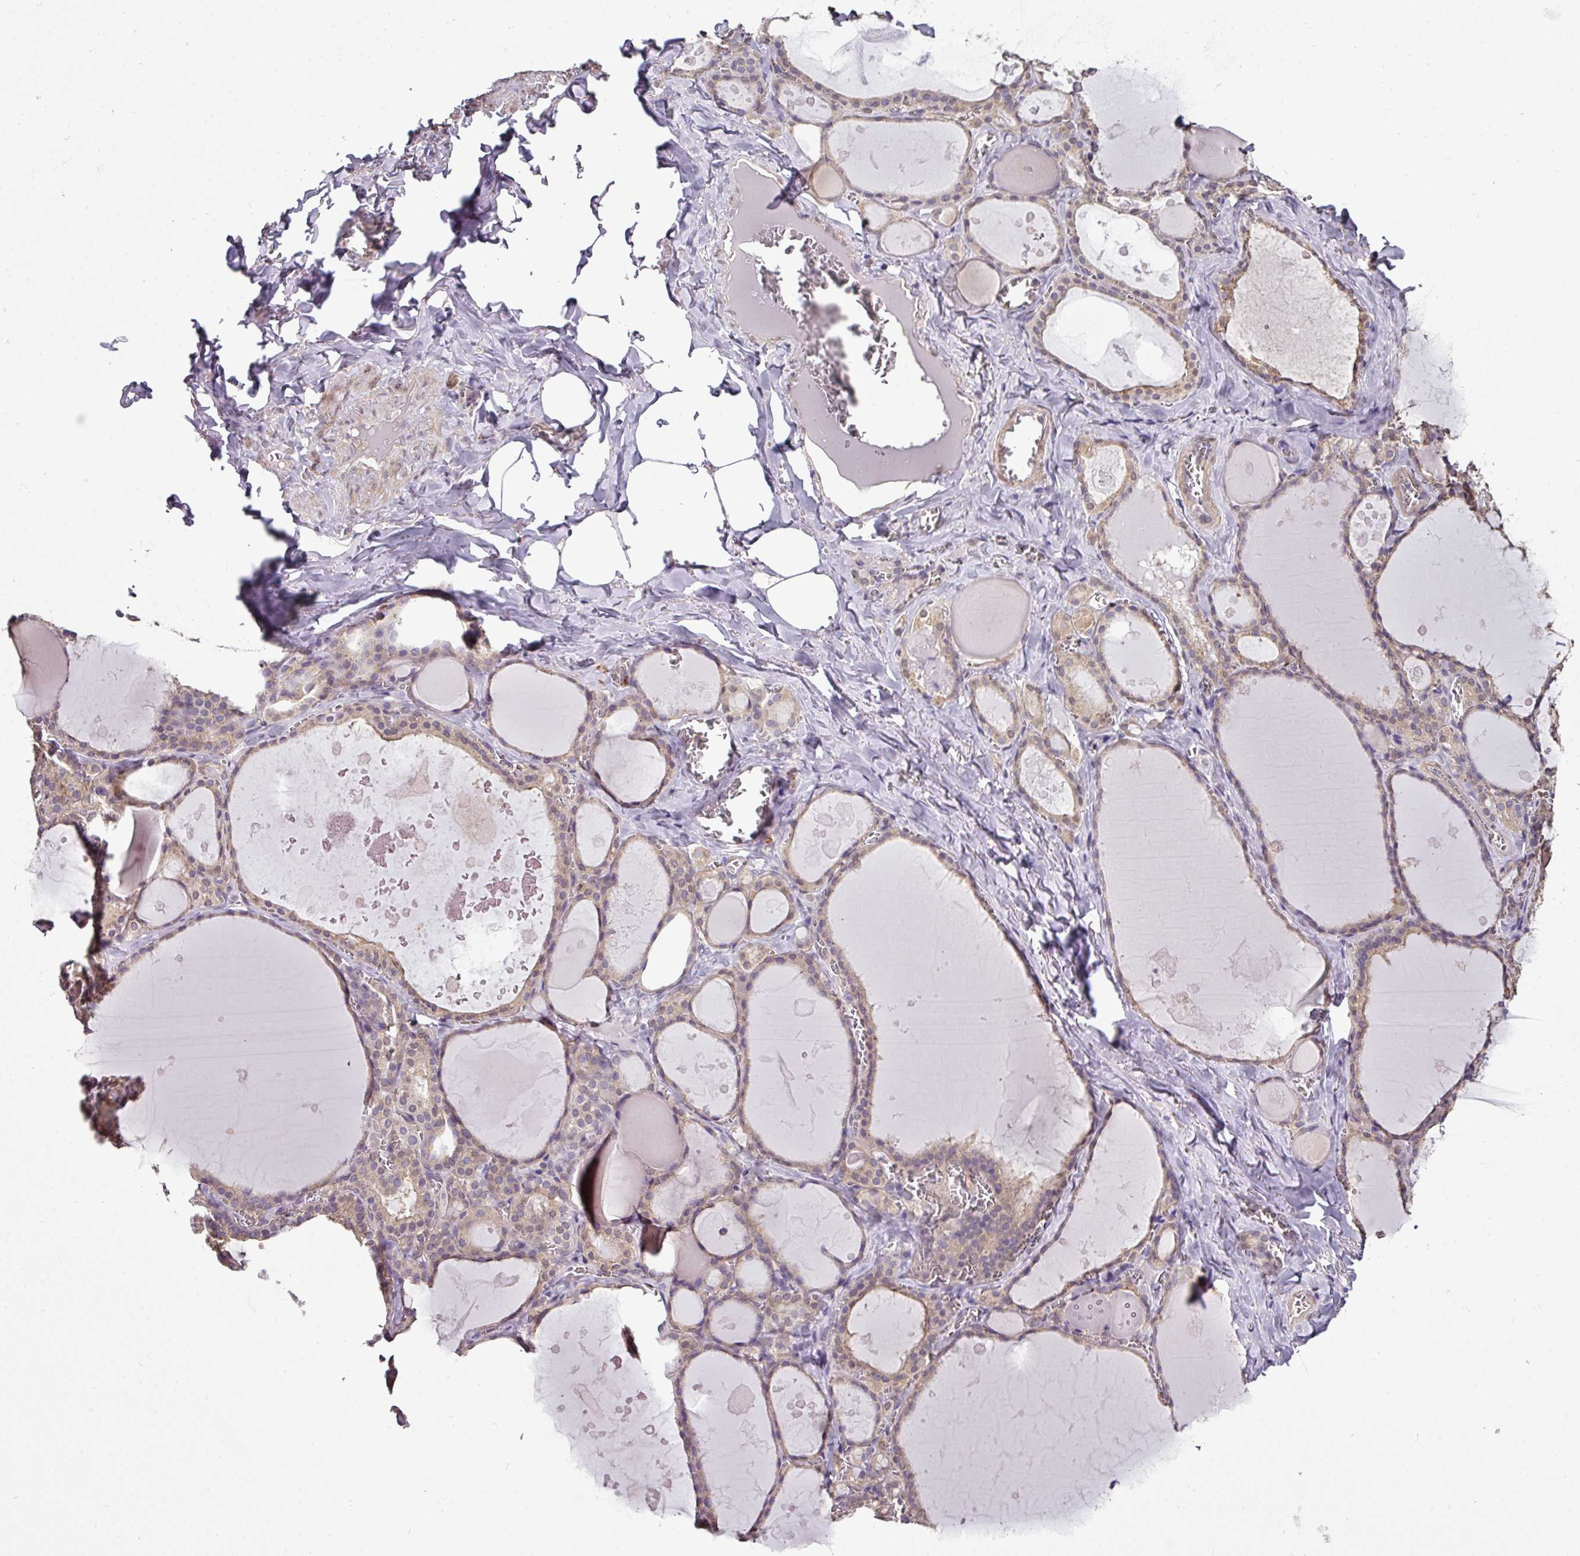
{"staining": {"intensity": "weak", "quantity": ">75%", "location": "cytoplasmic/membranous"}, "tissue": "thyroid gland", "cell_type": "Glandular cells", "image_type": "normal", "snomed": [{"axis": "morphology", "description": "Normal tissue, NOS"}, {"axis": "topography", "description": "Thyroid gland"}], "caption": "Immunohistochemical staining of normal thyroid gland reveals low levels of weak cytoplasmic/membranous positivity in about >75% of glandular cells.", "gene": "JPH2", "patient": {"sex": "male", "age": 56}}